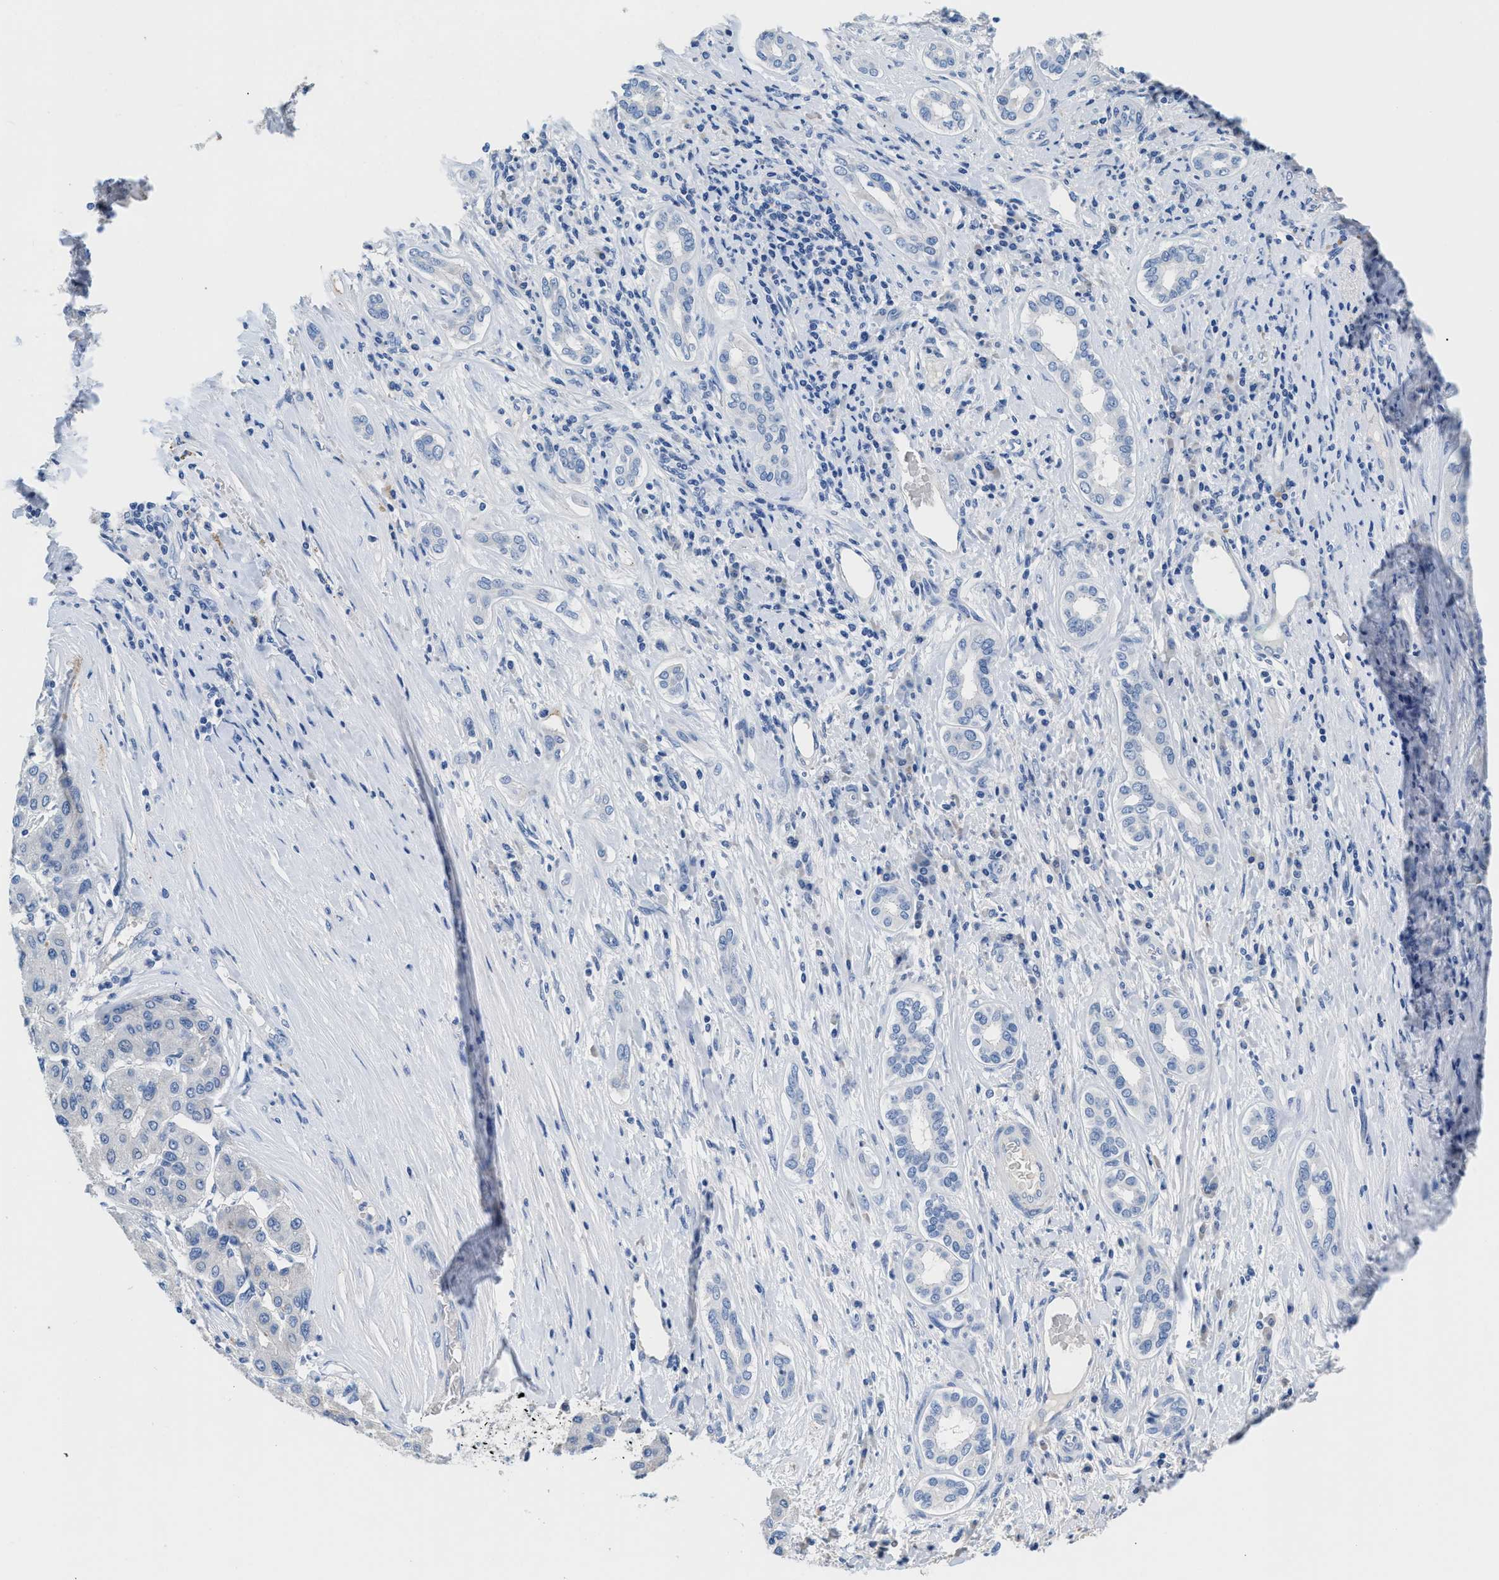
{"staining": {"intensity": "negative", "quantity": "none", "location": "none"}, "tissue": "liver cancer", "cell_type": "Tumor cells", "image_type": "cancer", "snomed": [{"axis": "morphology", "description": "Carcinoma, Hepatocellular, NOS"}, {"axis": "topography", "description": "Liver"}], "caption": "Micrograph shows no protein positivity in tumor cells of hepatocellular carcinoma (liver) tissue.", "gene": "SLFN13", "patient": {"sex": "male", "age": 65}}